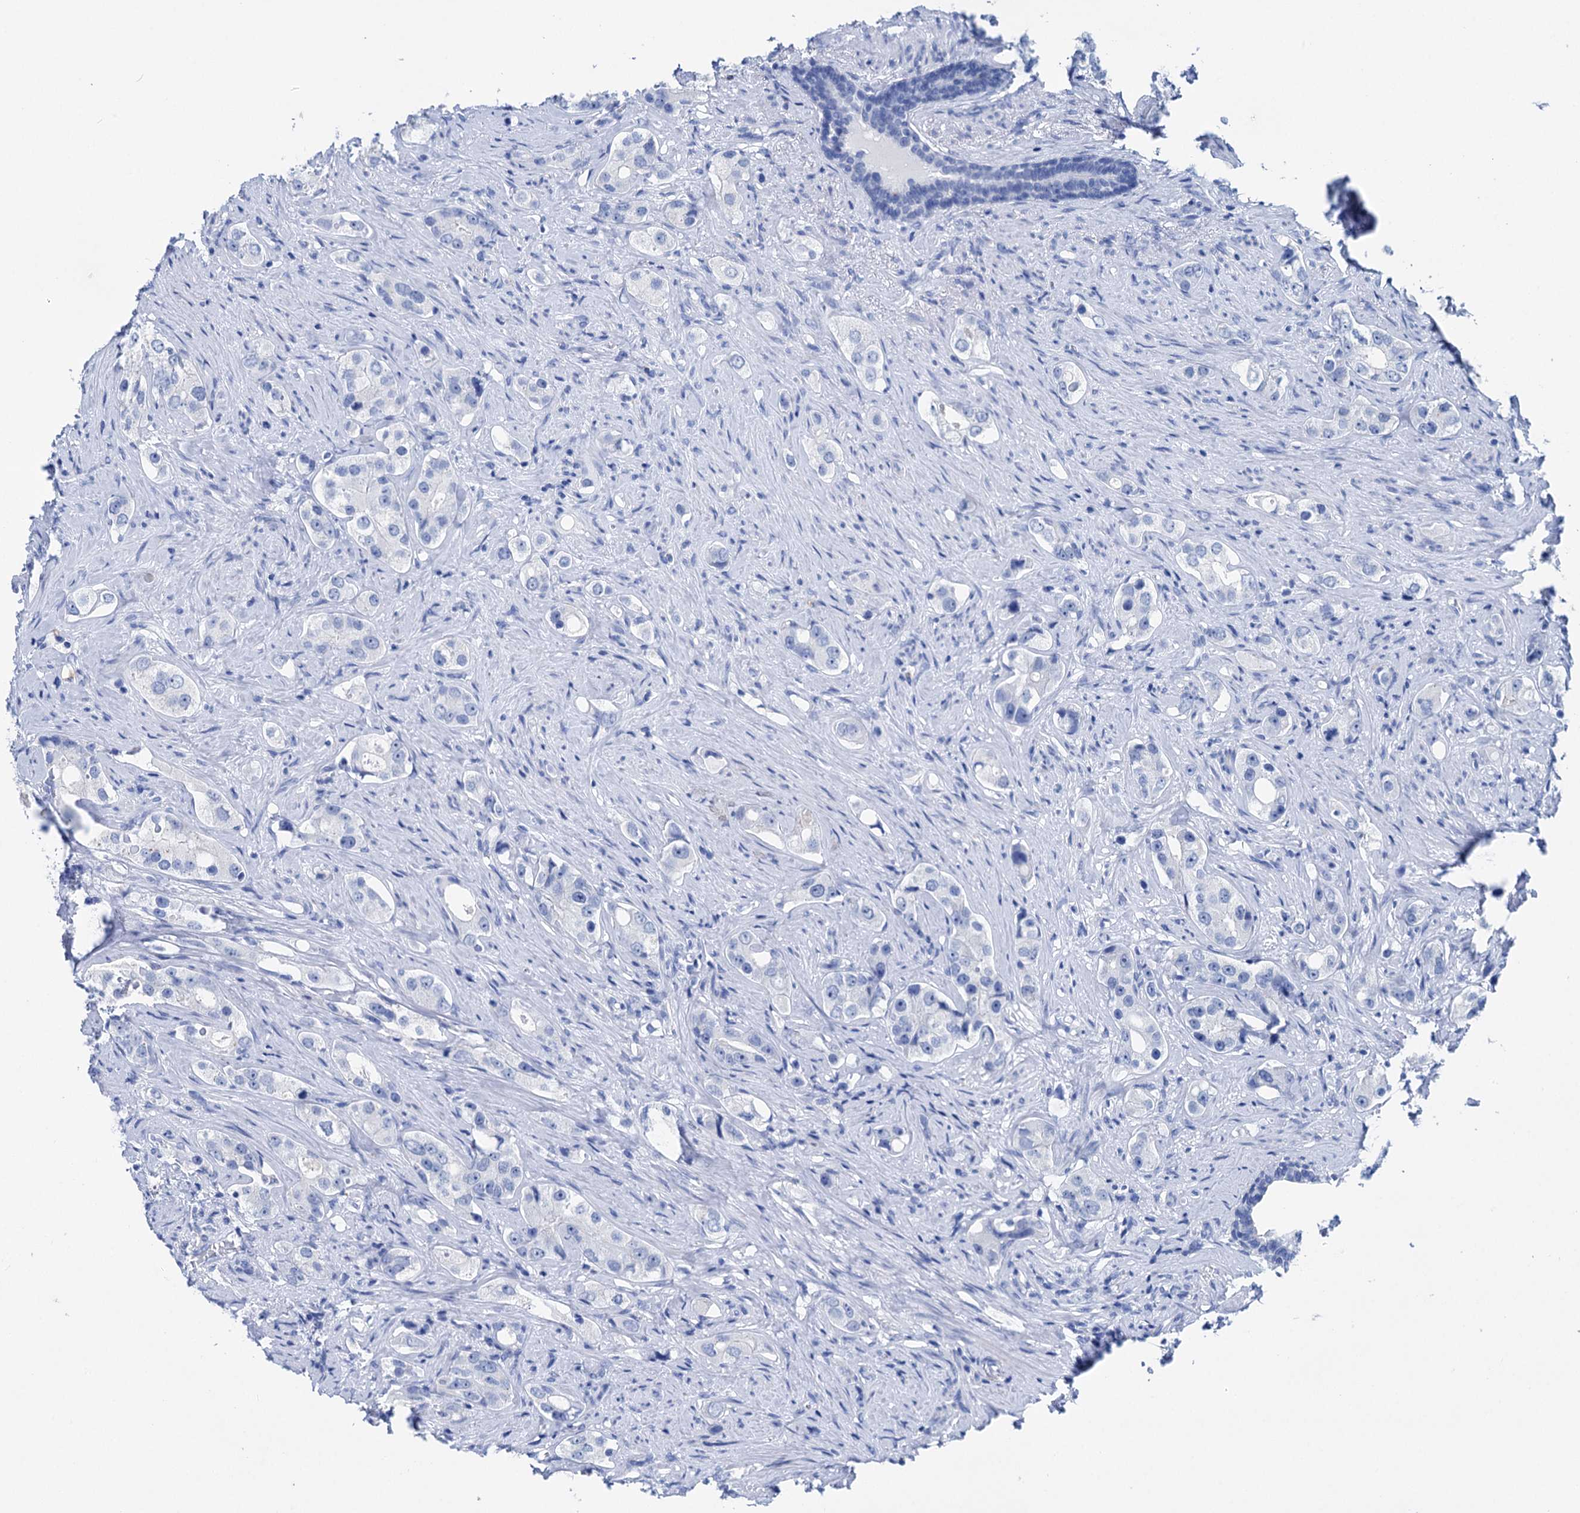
{"staining": {"intensity": "negative", "quantity": "none", "location": "none"}, "tissue": "prostate cancer", "cell_type": "Tumor cells", "image_type": "cancer", "snomed": [{"axis": "morphology", "description": "Adenocarcinoma, High grade"}, {"axis": "topography", "description": "Prostate"}], "caption": "DAB immunohistochemical staining of human prostate cancer (high-grade adenocarcinoma) demonstrates no significant positivity in tumor cells. The staining is performed using DAB (3,3'-diaminobenzidine) brown chromogen with nuclei counter-stained in using hematoxylin.", "gene": "BRINP1", "patient": {"sex": "male", "age": 63}}